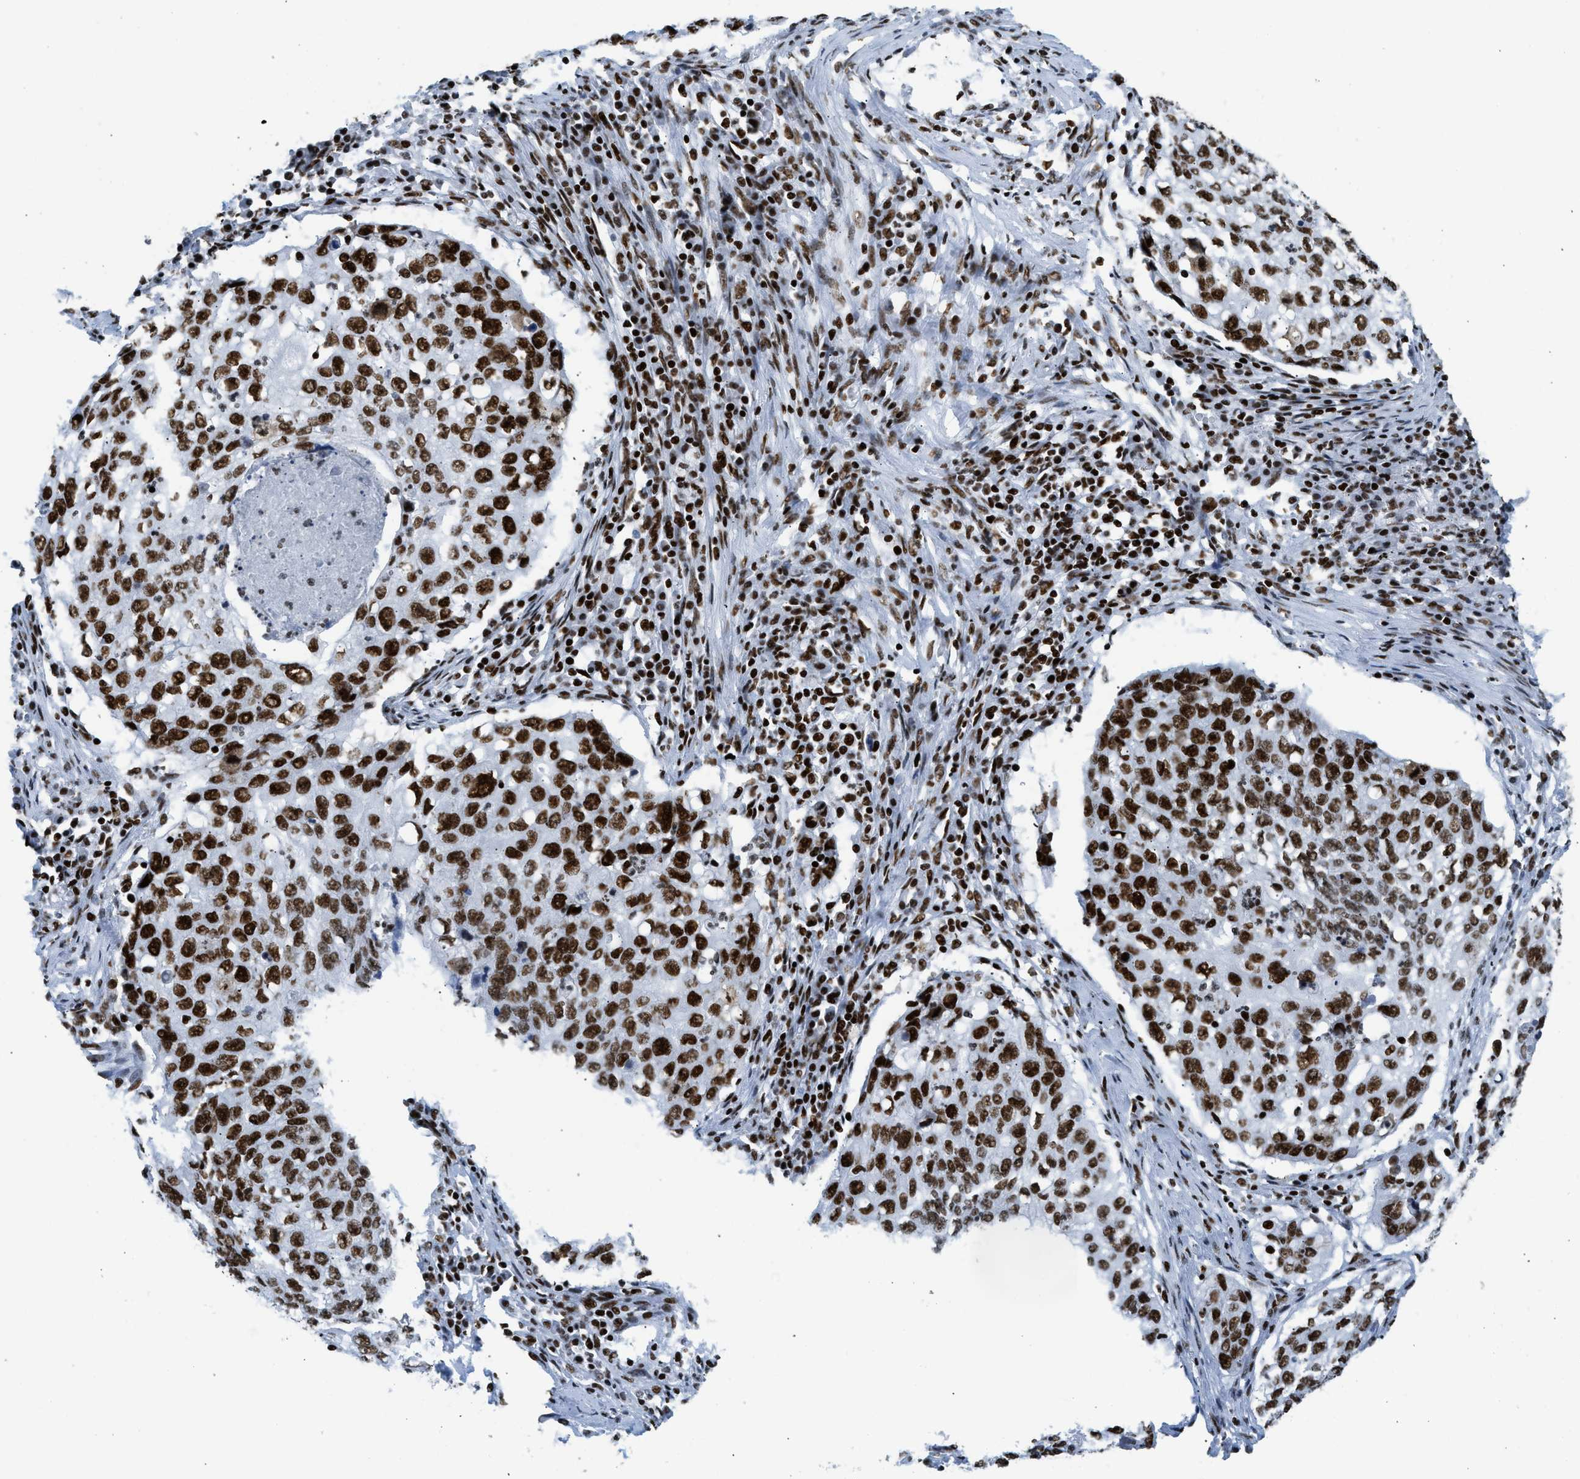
{"staining": {"intensity": "strong", "quantity": ">75%", "location": "nuclear"}, "tissue": "lung cancer", "cell_type": "Tumor cells", "image_type": "cancer", "snomed": [{"axis": "morphology", "description": "Squamous cell carcinoma, NOS"}, {"axis": "topography", "description": "Lung"}], "caption": "IHC photomicrograph of lung squamous cell carcinoma stained for a protein (brown), which shows high levels of strong nuclear positivity in about >75% of tumor cells.", "gene": "PIF1", "patient": {"sex": "female", "age": 63}}